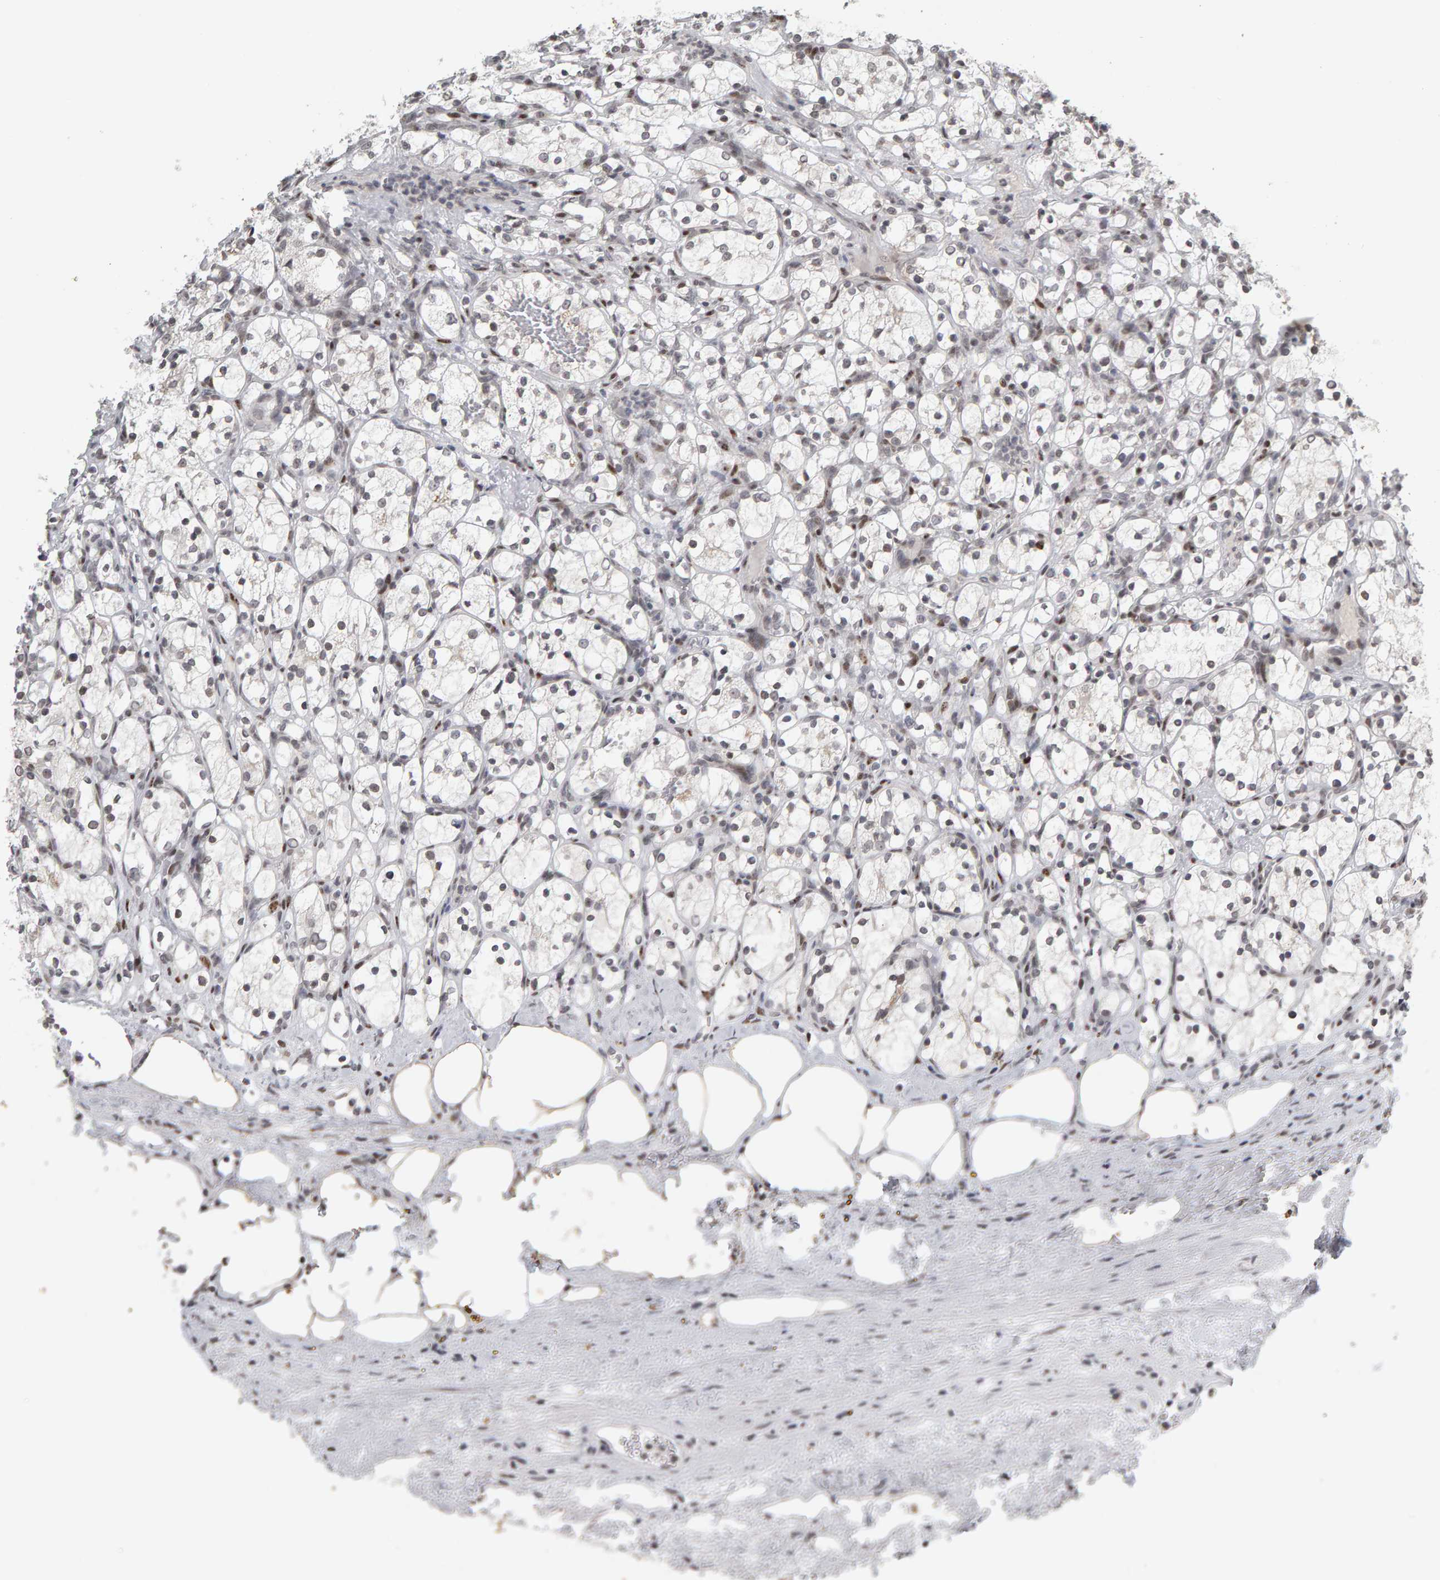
{"staining": {"intensity": "negative", "quantity": "none", "location": "none"}, "tissue": "renal cancer", "cell_type": "Tumor cells", "image_type": "cancer", "snomed": [{"axis": "morphology", "description": "Adenocarcinoma, NOS"}, {"axis": "topography", "description": "Kidney"}], "caption": "Immunohistochemistry (IHC) image of neoplastic tissue: renal cancer stained with DAB (3,3'-diaminobenzidine) displays no significant protein staining in tumor cells.", "gene": "TRAM1", "patient": {"sex": "female", "age": 69}}